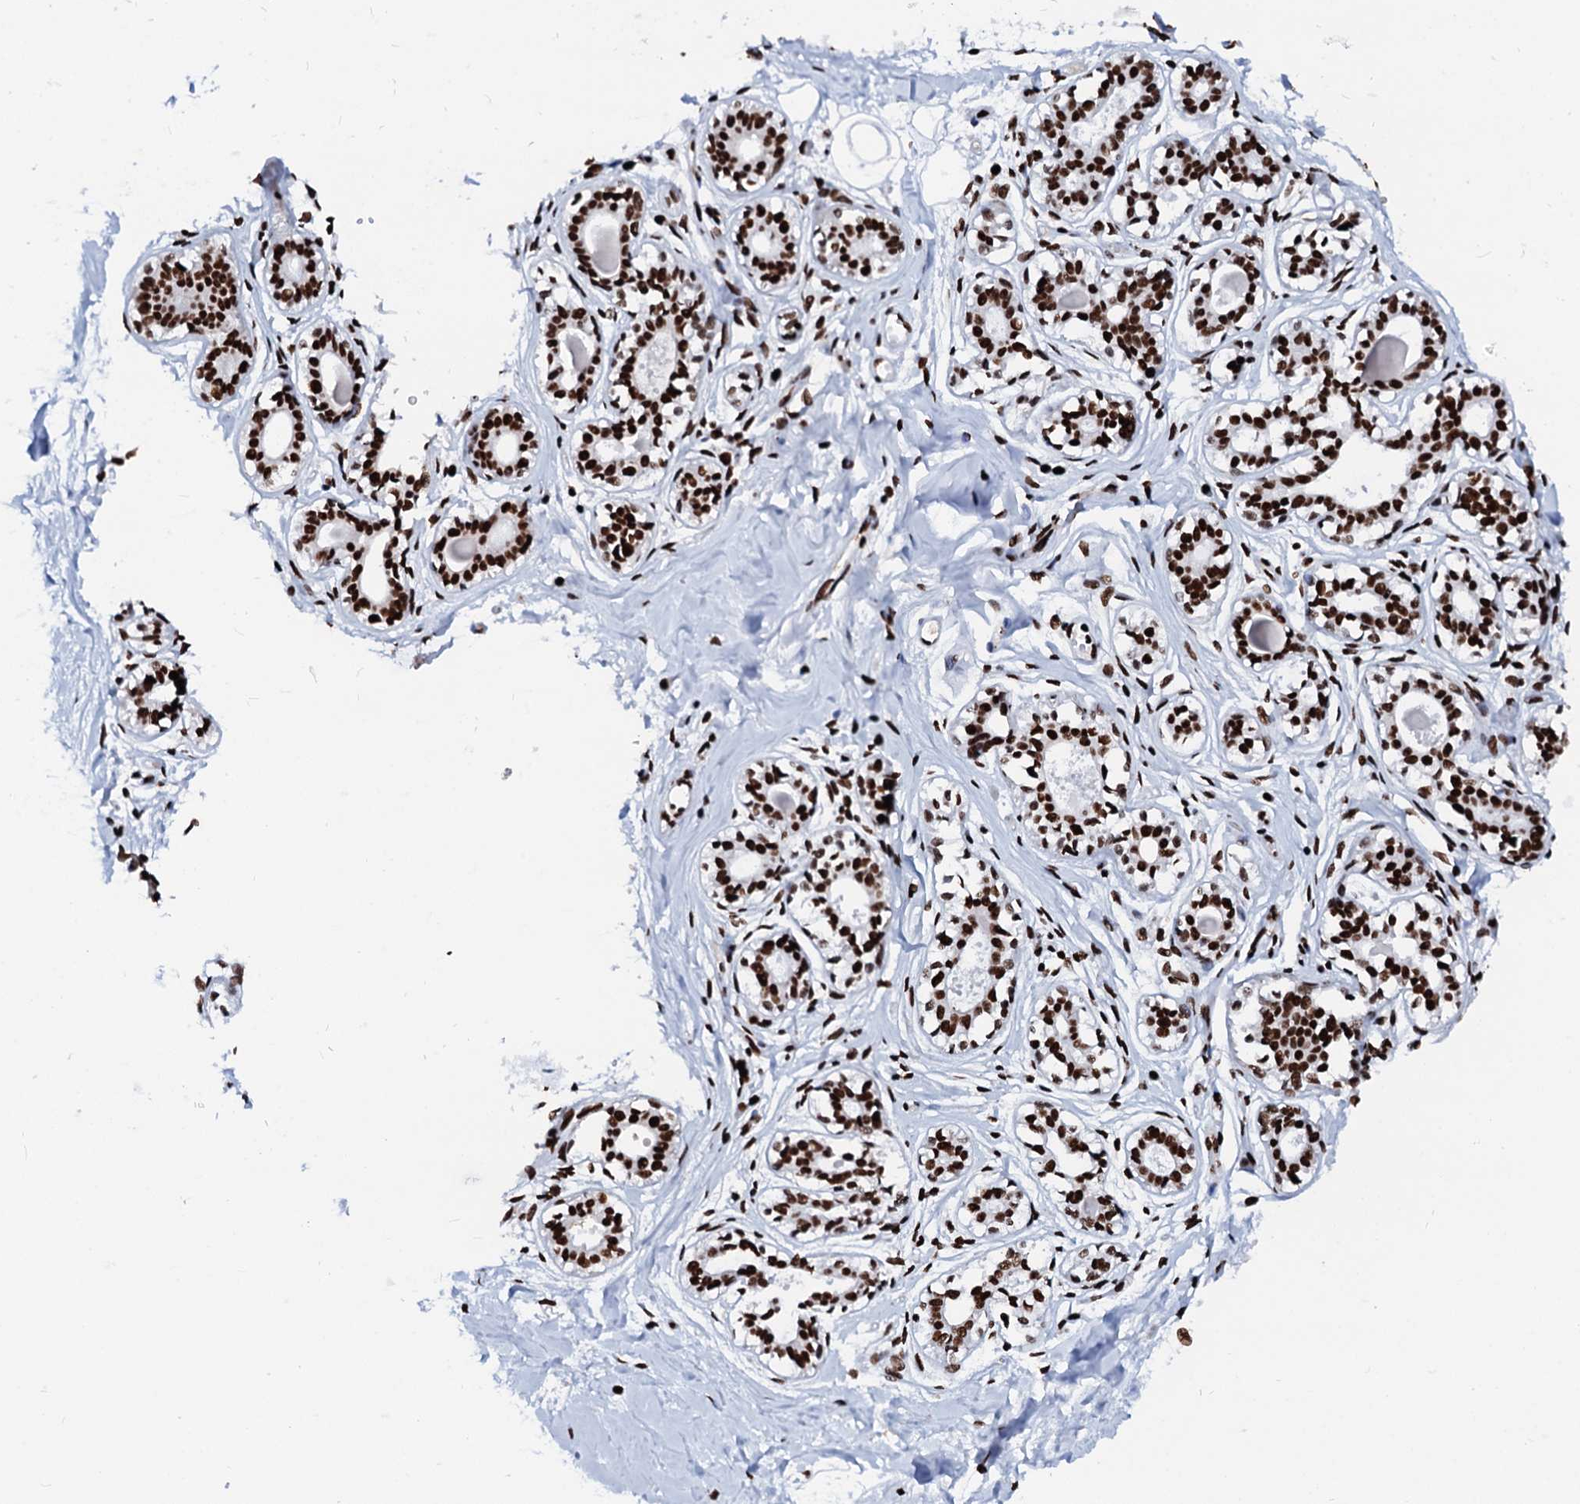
{"staining": {"intensity": "strong", "quantity": ">75%", "location": "nuclear"}, "tissue": "breast", "cell_type": "Adipocytes", "image_type": "normal", "snomed": [{"axis": "morphology", "description": "Normal tissue, NOS"}, {"axis": "topography", "description": "Breast"}], "caption": "This image reveals immunohistochemistry staining of normal breast, with high strong nuclear staining in approximately >75% of adipocytes.", "gene": "RALY", "patient": {"sex": "female", "age": 45}}